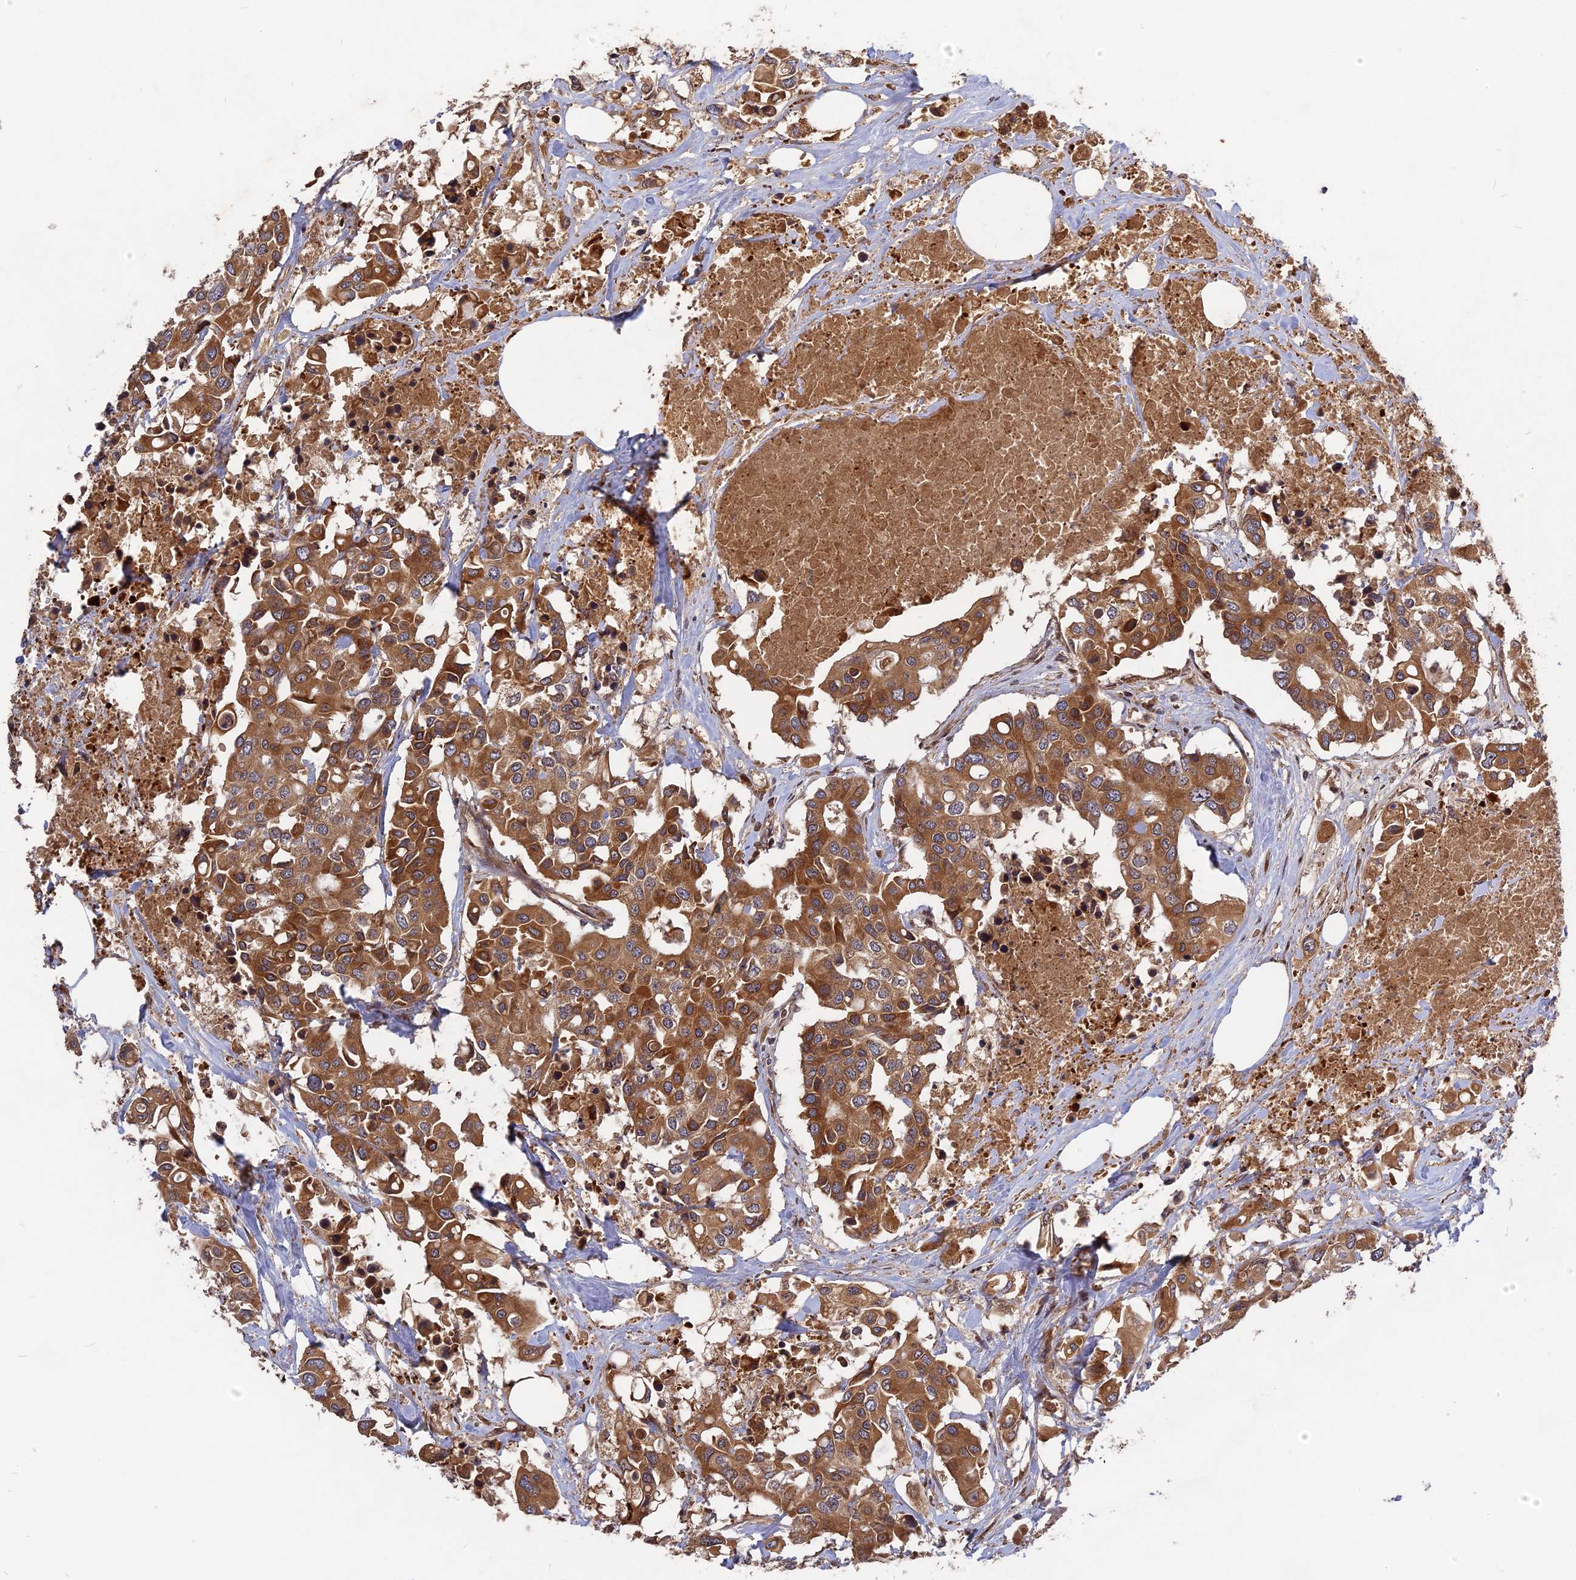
{"staining": {"intensity": "moderate", "quantity": ">75%", "location": "cytoplasmic/membranous"}, "tissue": "colorectal cancer", "cell_type": "Tumor cells", "image_type": "cancer", "snomed": [{"axis": "morphology", "description": "Adenocarcinoma, NOS"}, {"axis": "topography", "description": "Colon"}], "caption": "A histopathology image showing moderate cytoplasmic/membranous expression in about >75% of tumor cells in adenocarcinoma (colorectal), as visualized by brown immunohistochemical staining.", "gene": "TMUB2", "patient": {"sex": "male", "age": 77}}